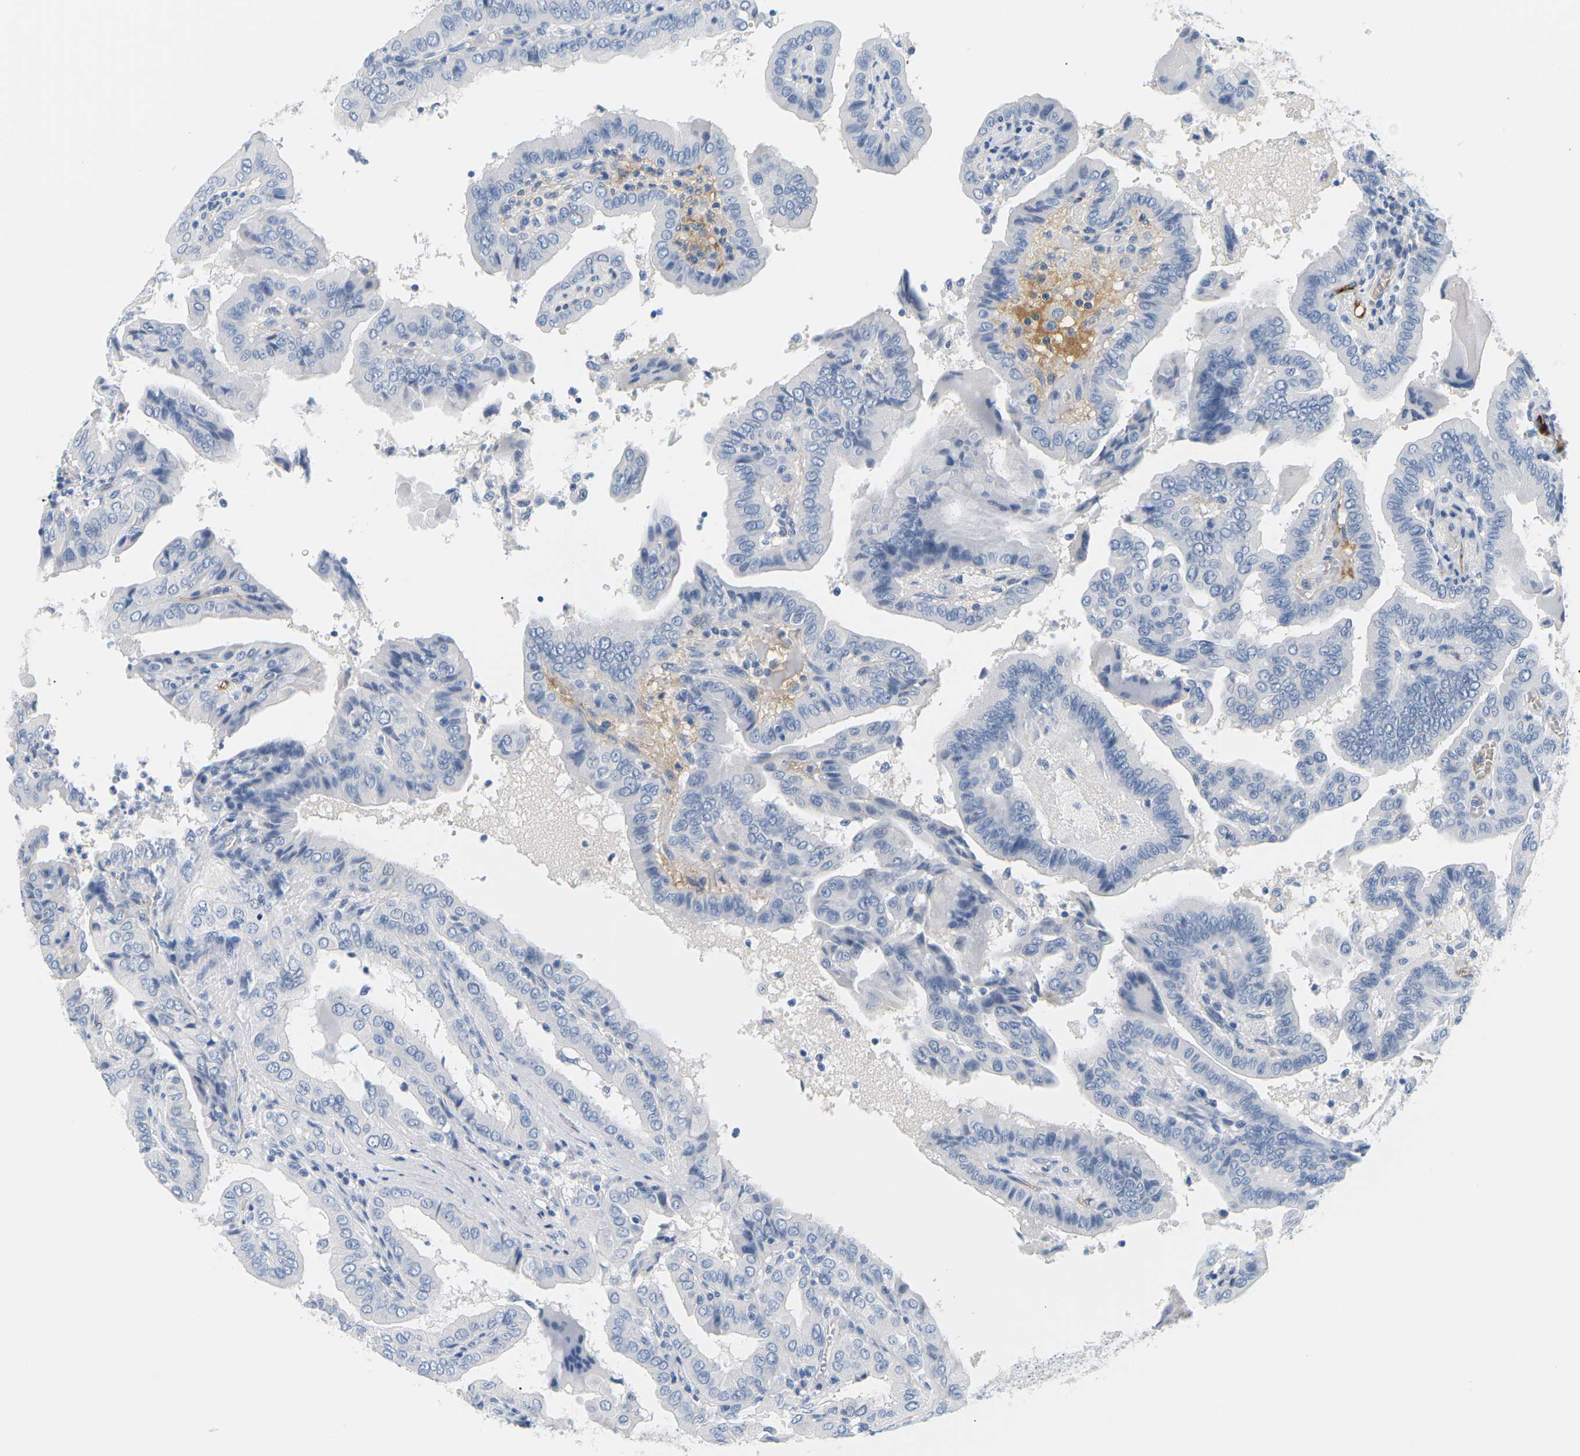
{"staining": {"intensity": "negative", "quantity": "none", "location": "none"}, "tissue": "thyroid cancer", "cell_type": "Tumor cells", "image_type": "cancer", "snomed": [{"axis": "morphology", "description": "Papillary adenocarcinoma, NOS"}, {"axis": "topography", "description": "Thyroid gland"}], "caption": "High magnification brightfield microscopy of papillary adenocarcinoma (thyroid) stained with DAB (brown) and counterstained with hematoxylin (blue): tumor cells show no significant staining.", "gene": "APOB", "patient": {"sex": "male", "age": 33}}